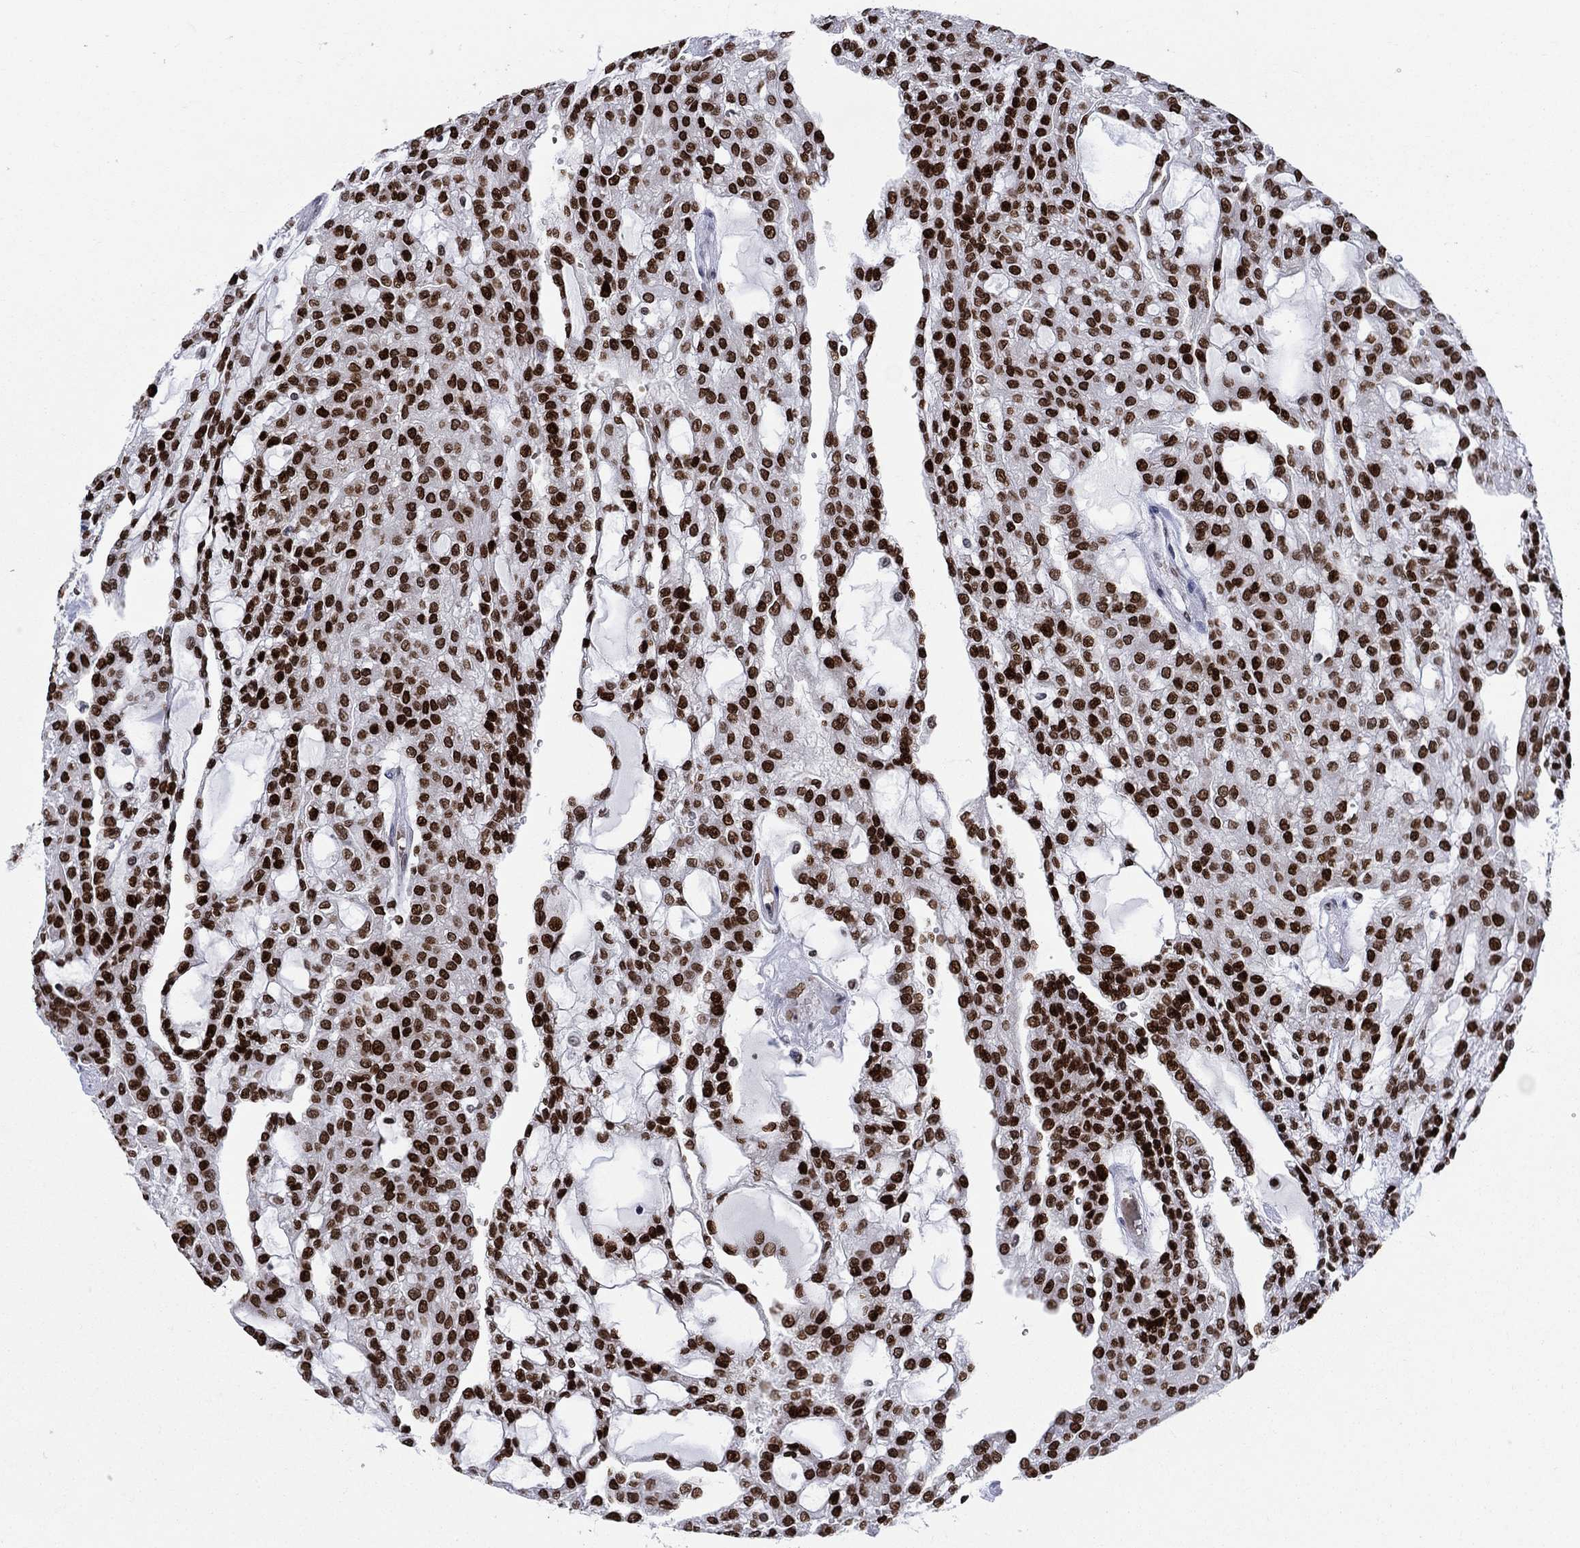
{"staining": {"intensity": "strong", "quantity": ">75%", "location": "nuclear"}, "tissue": "renal cancer", "cell_type": "Tumor cells", "image_type": "cancer", "snomed": [{"axis": "morphology", "description": "Adenocarcinoma, NOS"}, {"axis": "topography", "description": "Kidney"}], "caption": "Renal cancer stained for a protein (brown) demonstrates strong nuclear positive expression in about >75% of tumor cells.", "gene": "HMGA1", "patient": {"sex": "male", "age": 63}}